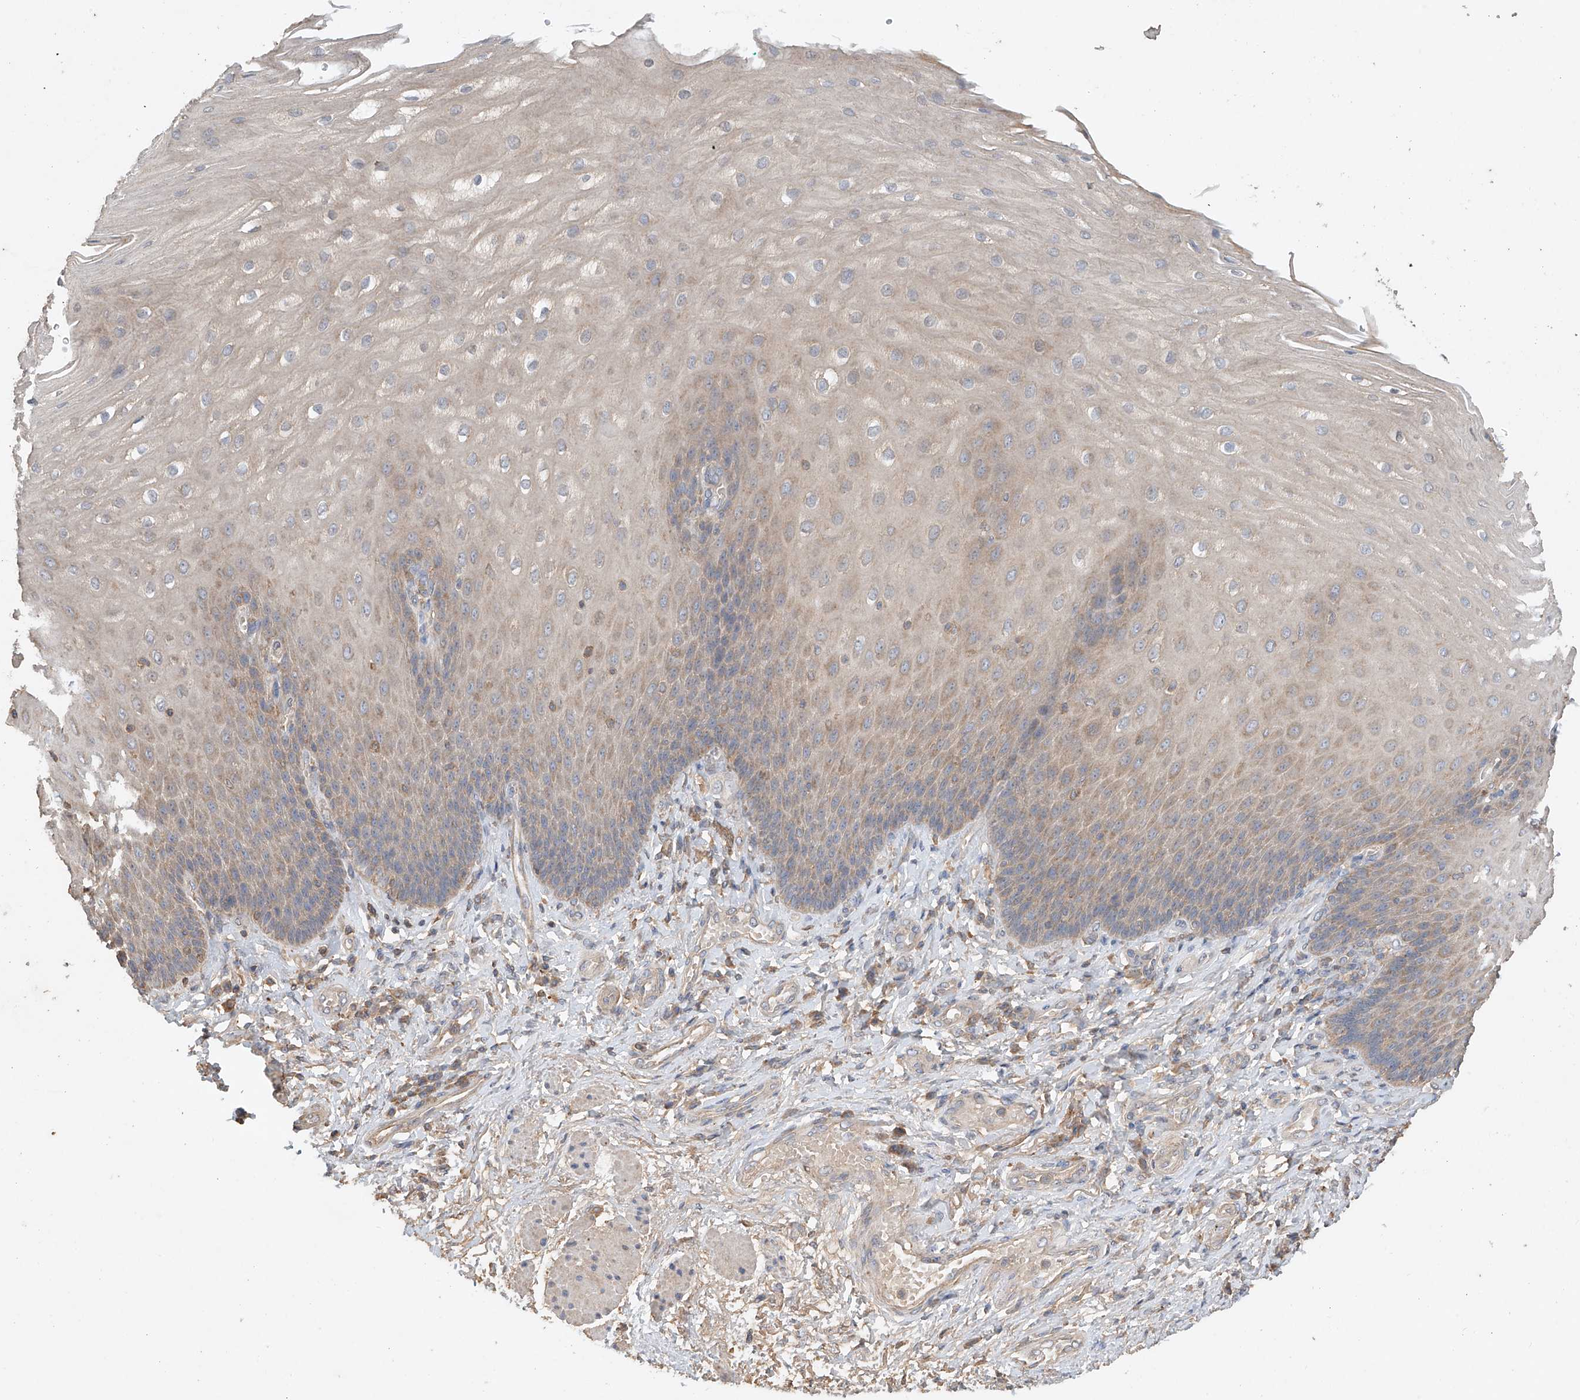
{"staining": {"intensity": "weak", "quantity": "25%-75%", "location": "cytoplasmic/membranous"}, "tissue": "esophagus", "cell_type": "Squamous epithelial cells", "image_type": "normal", "snomed": [{"axis": "morphology", "description": "Normal tissue, NOS"}, {"axis": "topography", "description": "Esophagus"}], "caption": "High-power microscopy captured an immunohistochemistry (IHC) image of benign esophagus, revealing weak cytoplasmic/membranous expression in about 25%-75% of squamous epithelial cells. (brown staining indicates protein expression, while blue staining denotes nuclei).", "gene": "GNB1L", "patient": {"sex": "male", "age": 54}}